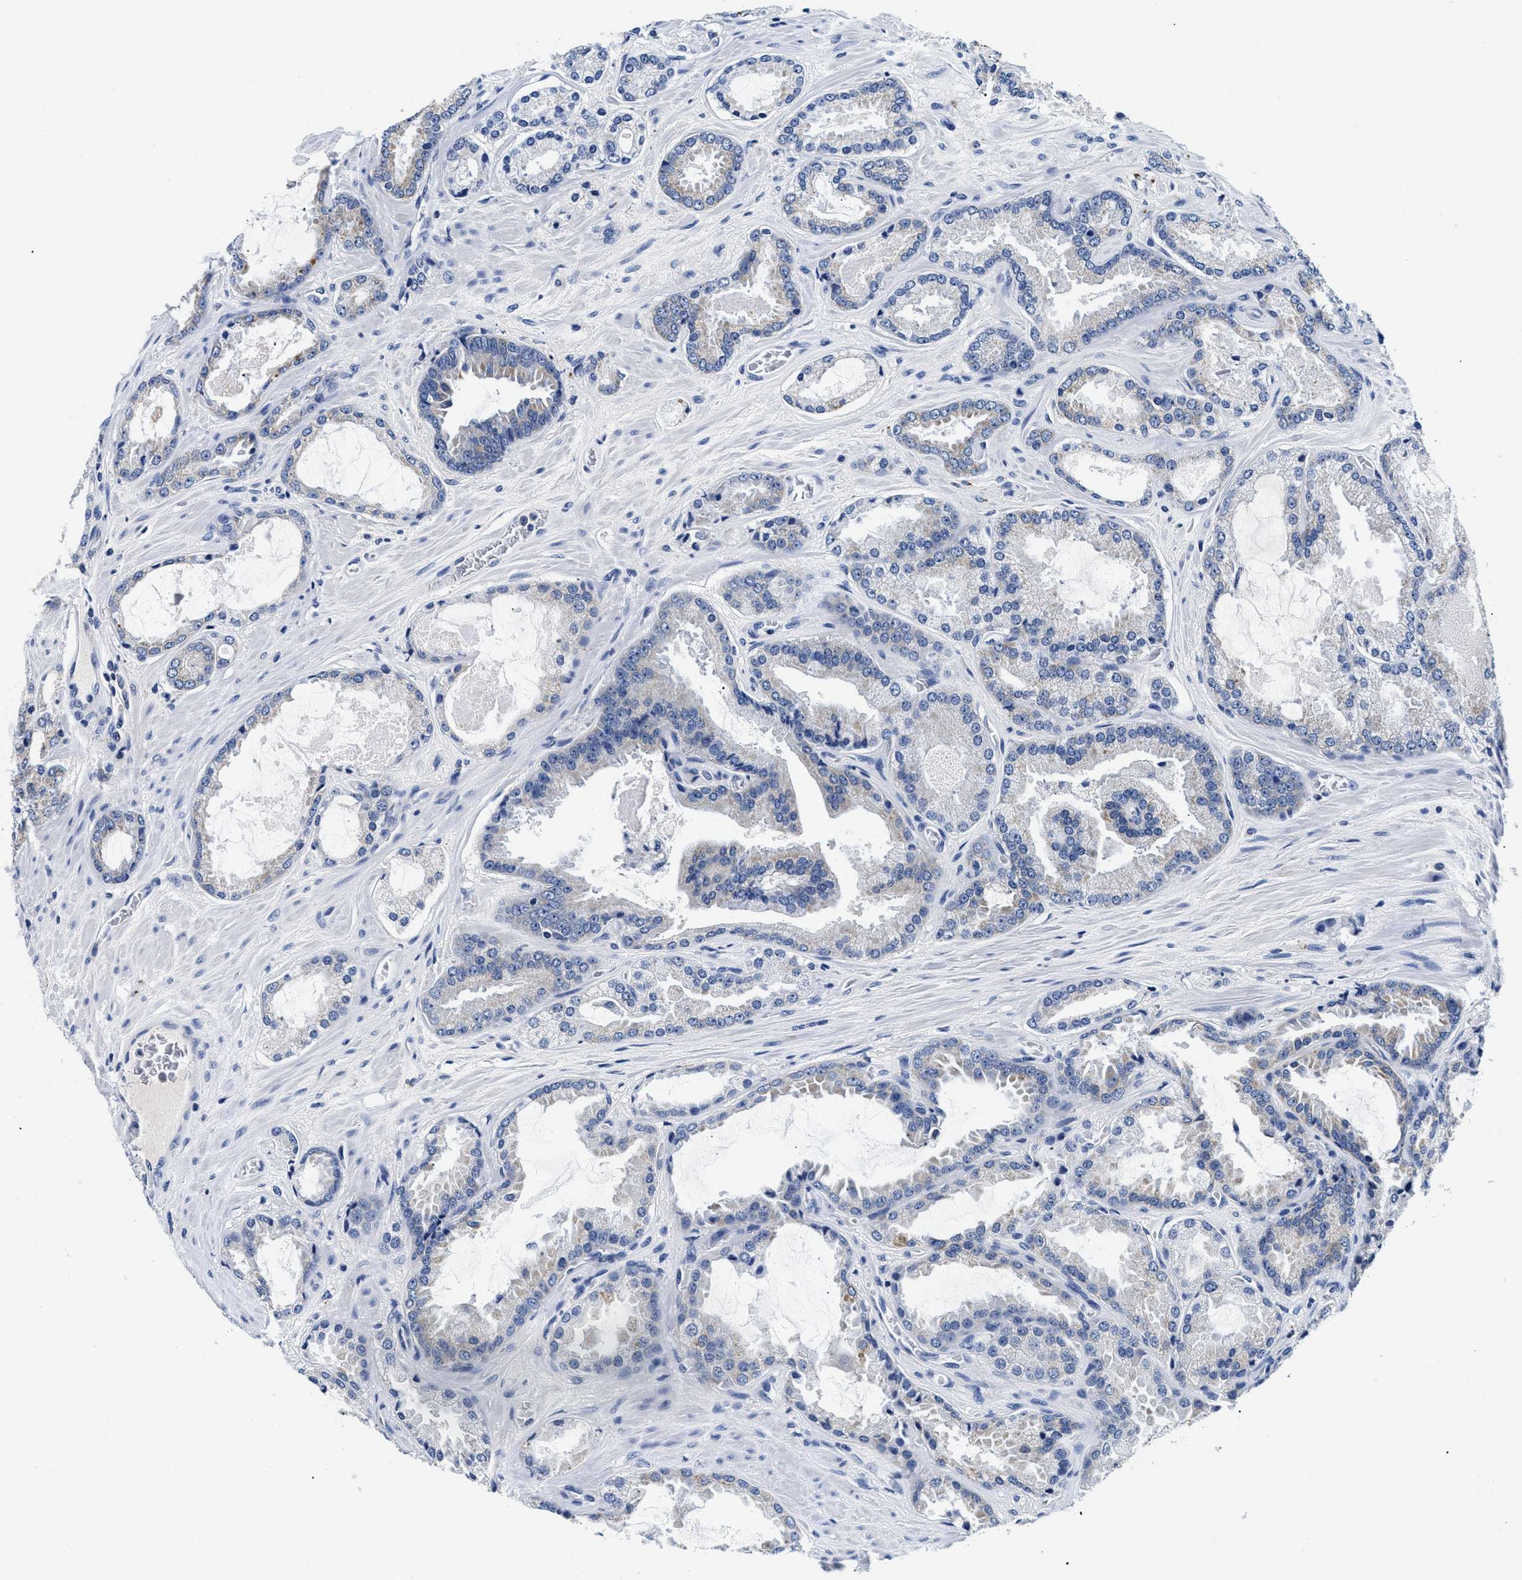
{"staining": {"intensity": "negative", "quantity": "none", "location": "none"}, "tissue": "prostate cancer", "cell_type": "Tumor cells", "image_type": "cancer", "snomed": [{"axis": "morphology", "description": "Adenocarcinoma, High grade"}, {"axis": "topography", "description": "Prostate"}], "caption": "Histopathology image shows no significant protein positivity in tumor cells of prostate cancer.", "gene": "MEA1", "patient": {"sex": "male", "age": 65}}